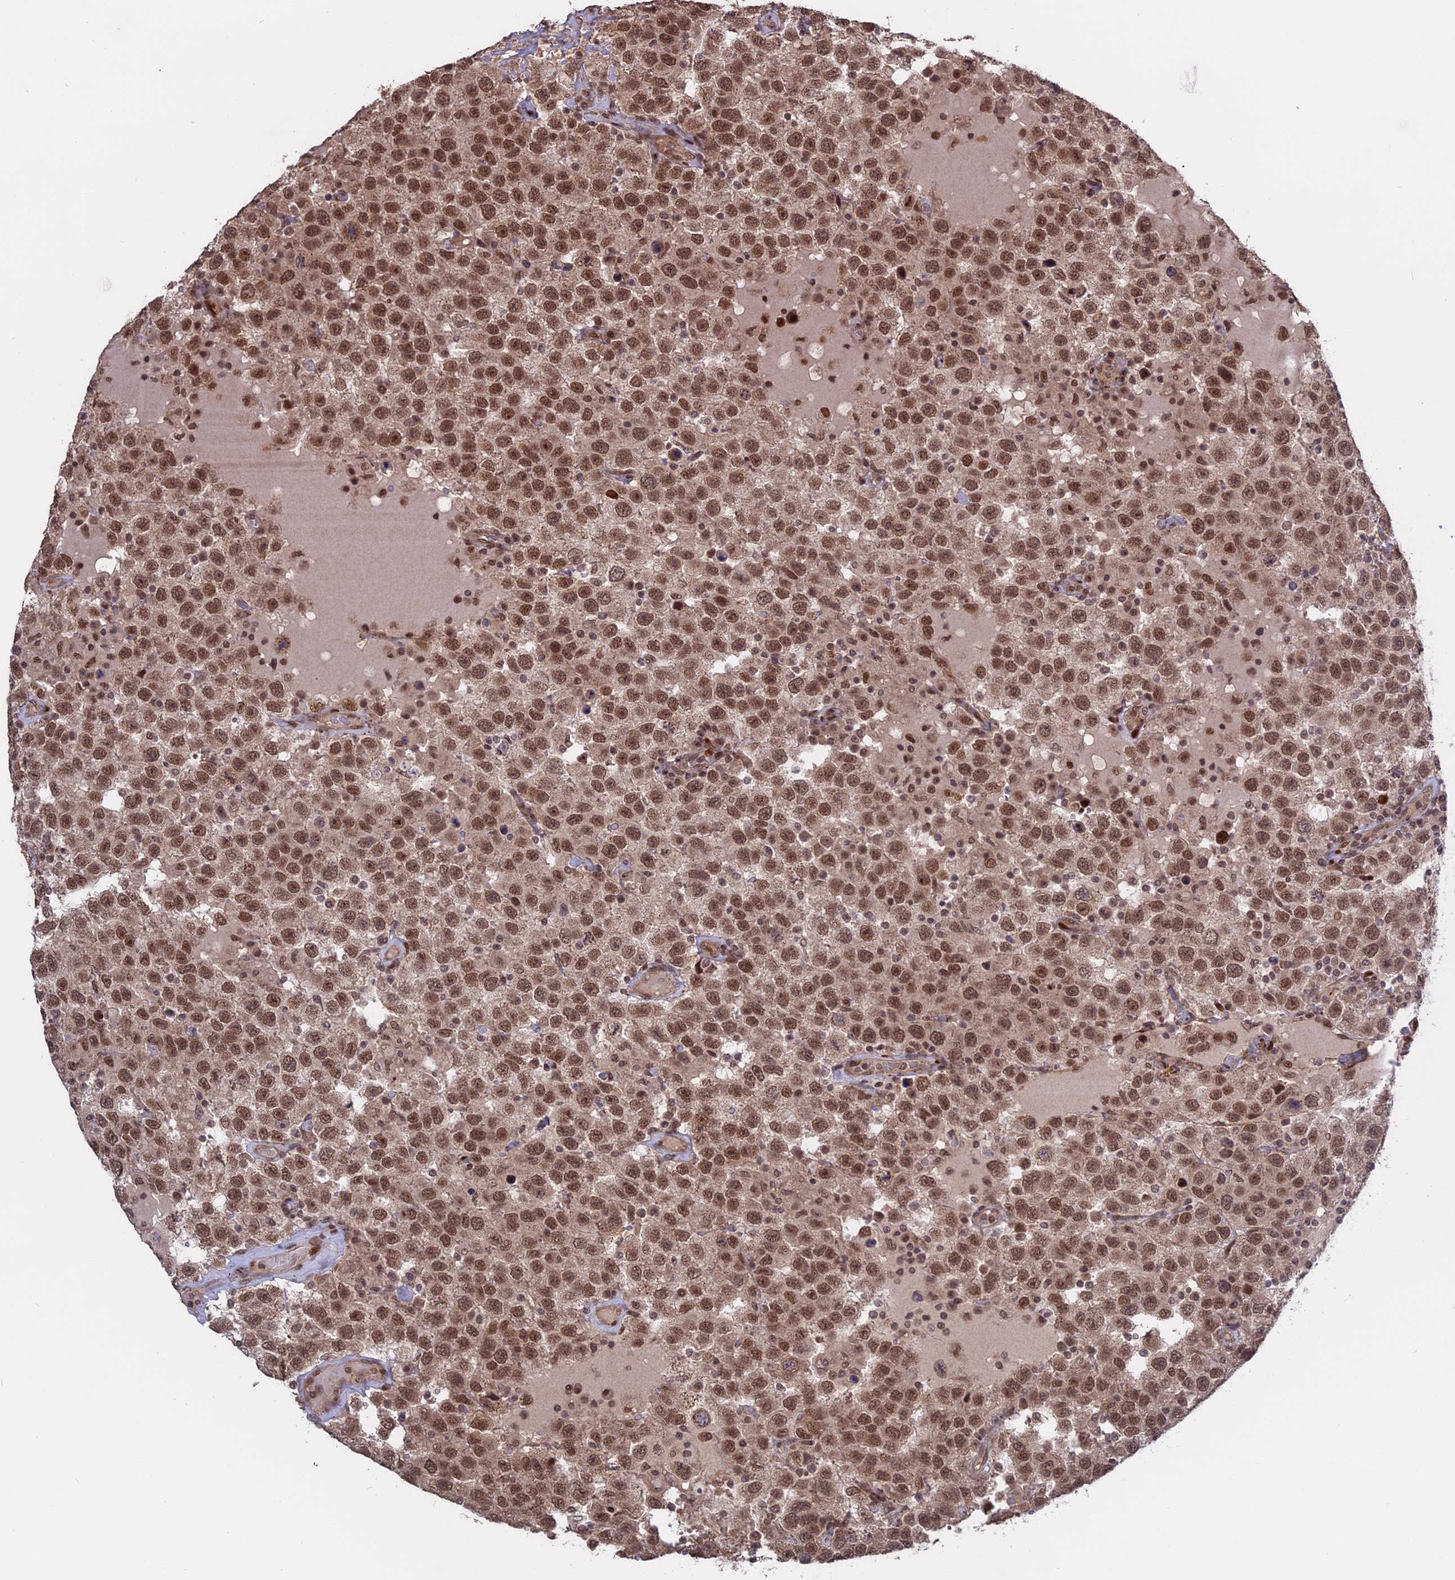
{"staining": {"intensity": "moderate", "quantity": ">75%", "location": "nuclear"}, "tissue": "testis cancer", "cell_type": "Tumor cells", "image_type": "cancer", "snomed": [{"axis": "morphology", "description": "Seminoma, NOS"}, {"axis": "topography", "description": "Testis"}], "caption": "The photomicrograph displays staining of testis seminoma, revealing moderate nuclear protein staining (brown color) within tumor cells.", "gene": "PKIG", "patient": {"sex": "male", "age": 41}}